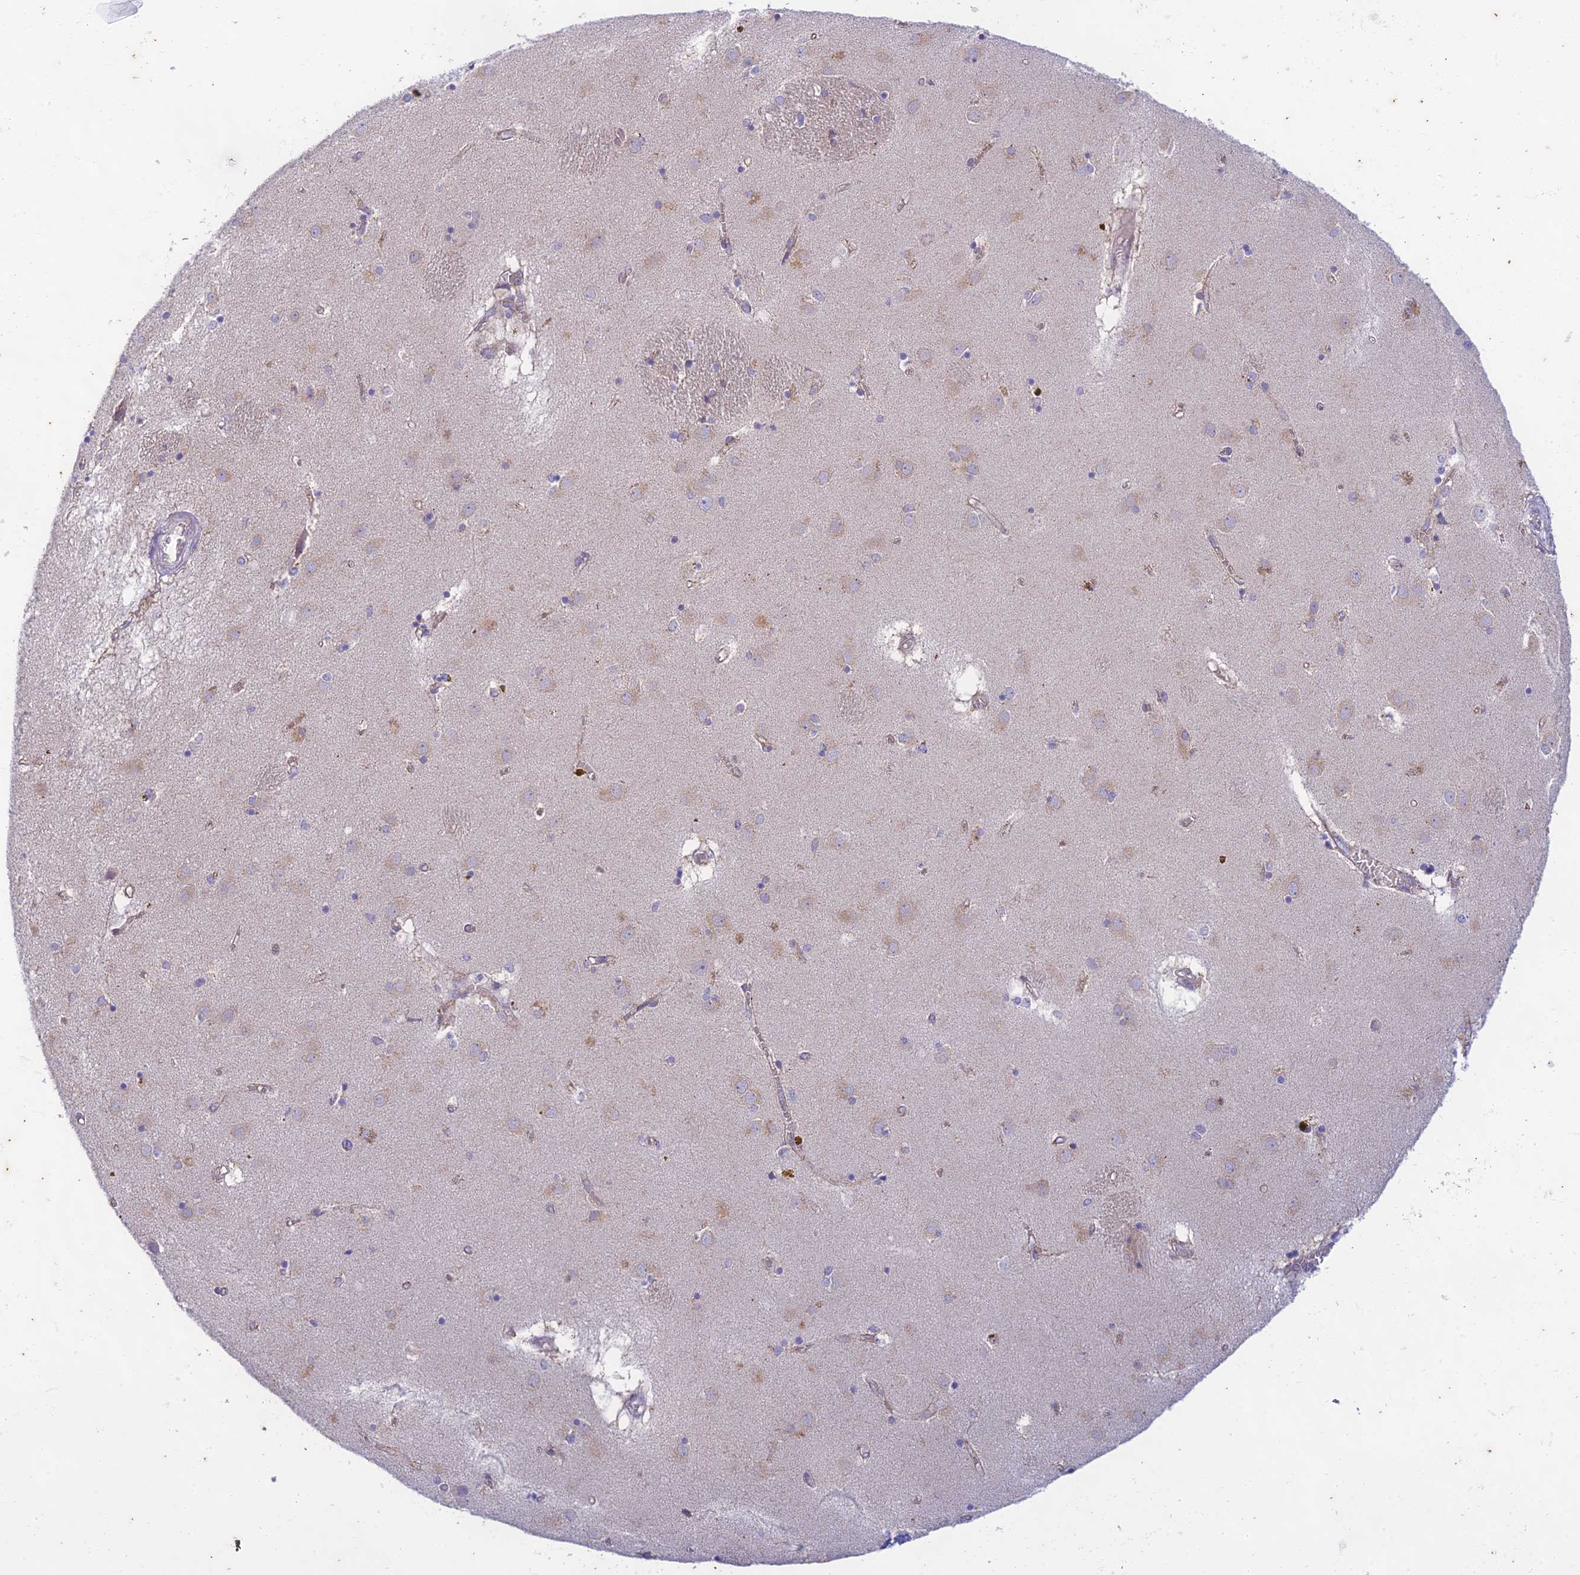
{"staining": {"intensity": "negative", "quantity": "none", "location": "none"}, "tissue": "caudate", "cell_type": "Glial cells", "image_type": "normal", "snomed": [{"axis": "morphology", "description": "Normal tissue, NOS"}, {"axis": "topography", "description": "Lateral ventricle wall"}], "caption": "Image shows no significant protein expression in glial cells of benign caudate. (DAB IHC with hematoxylin counter stain).", "gene": "PTCD2", "patient": {"sex": "male", "age": 70}}